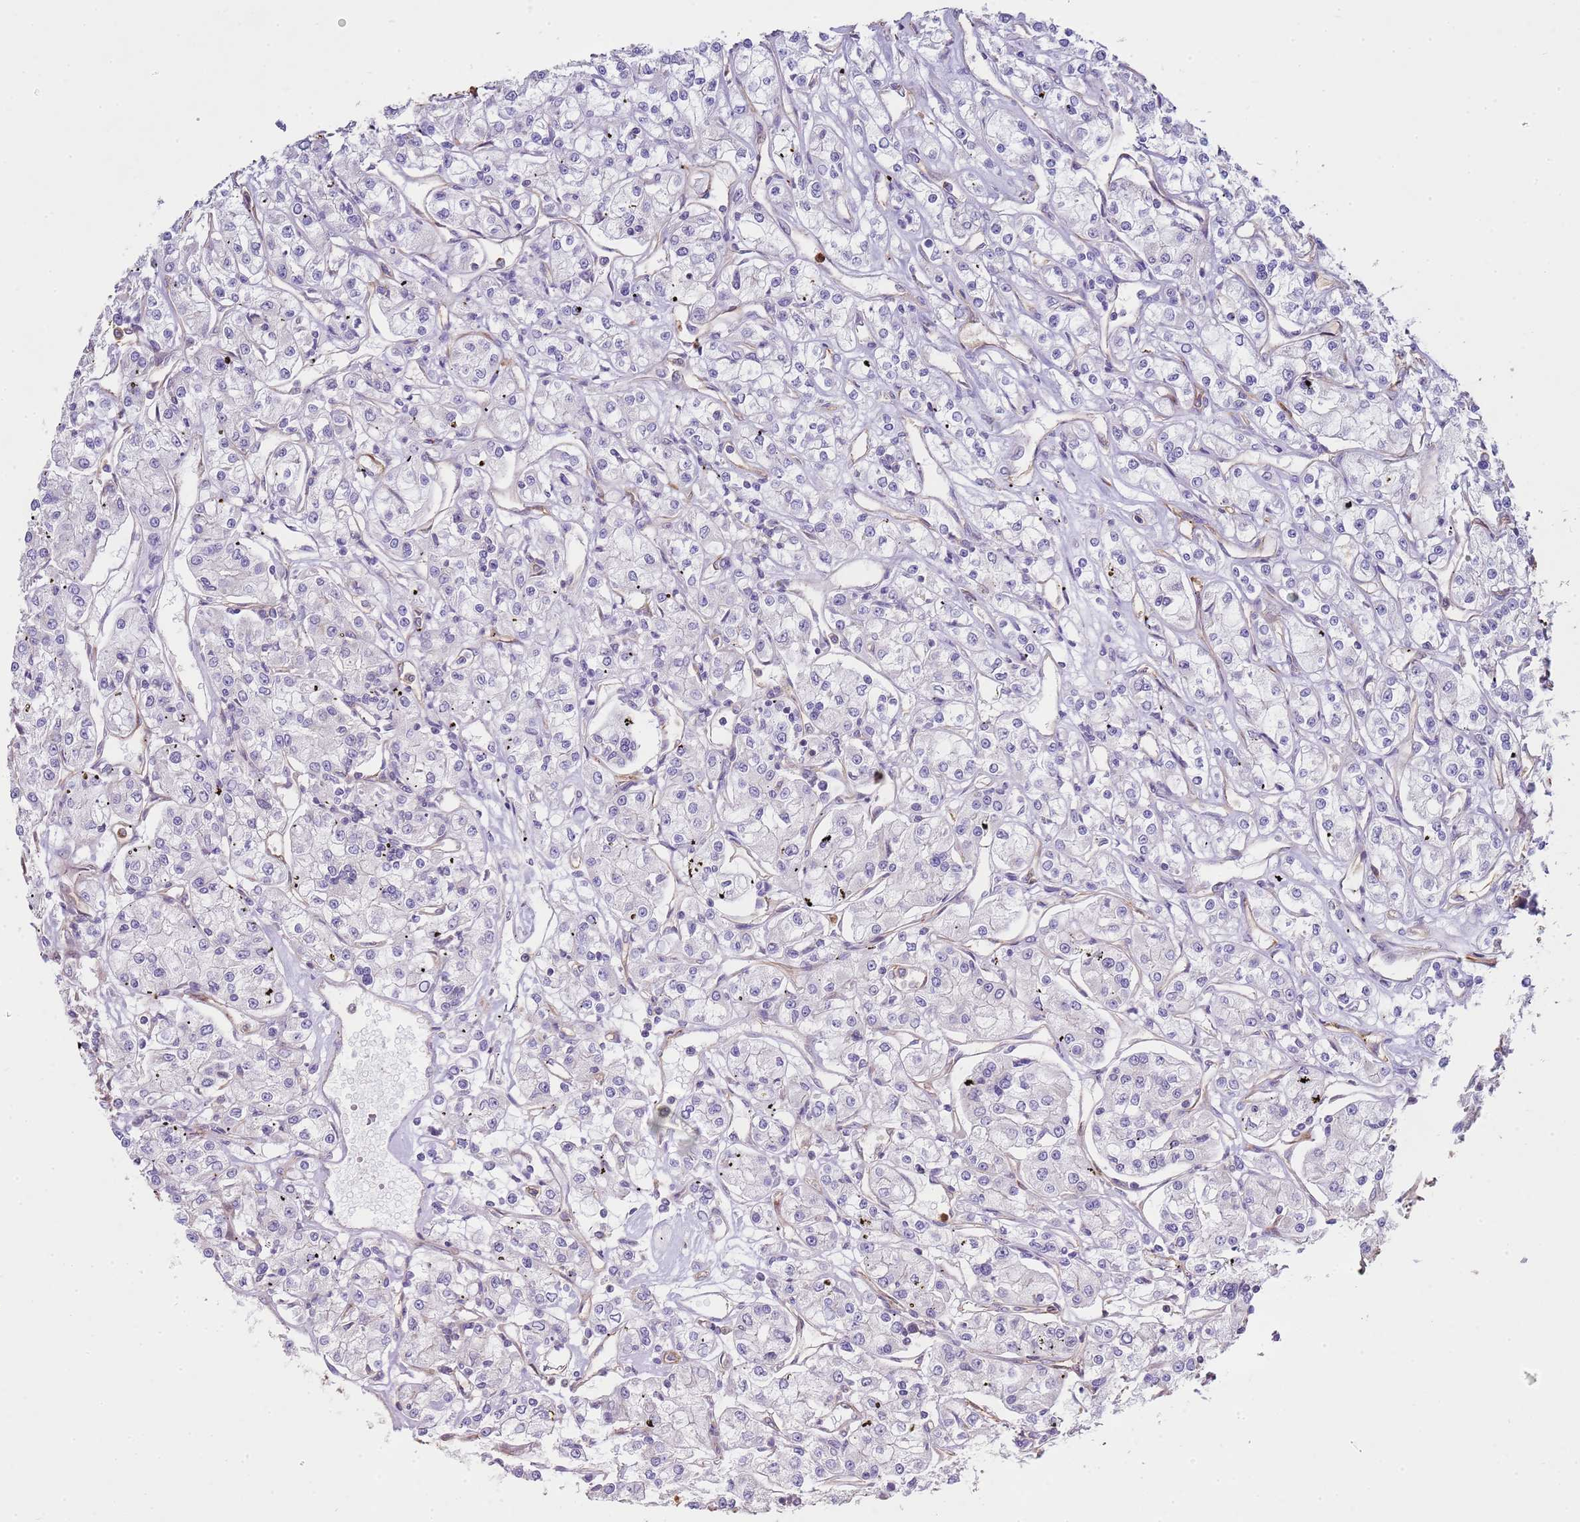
{"staining": {"intensity": "negative", "quantity": "none", "location": "none"}, "tissue": "renal cancer", "cell_type": "Tumor cells", "image_type": "cancer", "snomed": [{"axis": "morphology", "description": "Adenocarcinoma, NOS"}, {"axis": "topography", "description": "Kidney"}], "caption": "DAB (3,3'-diaminobenzidine) immunohistochemical staining of human adenocarcinoma (renal) displays no significant staining in tumor cells.", "gene": "NDUFAF4", "patient": {"sex": "female", "age": 59}}